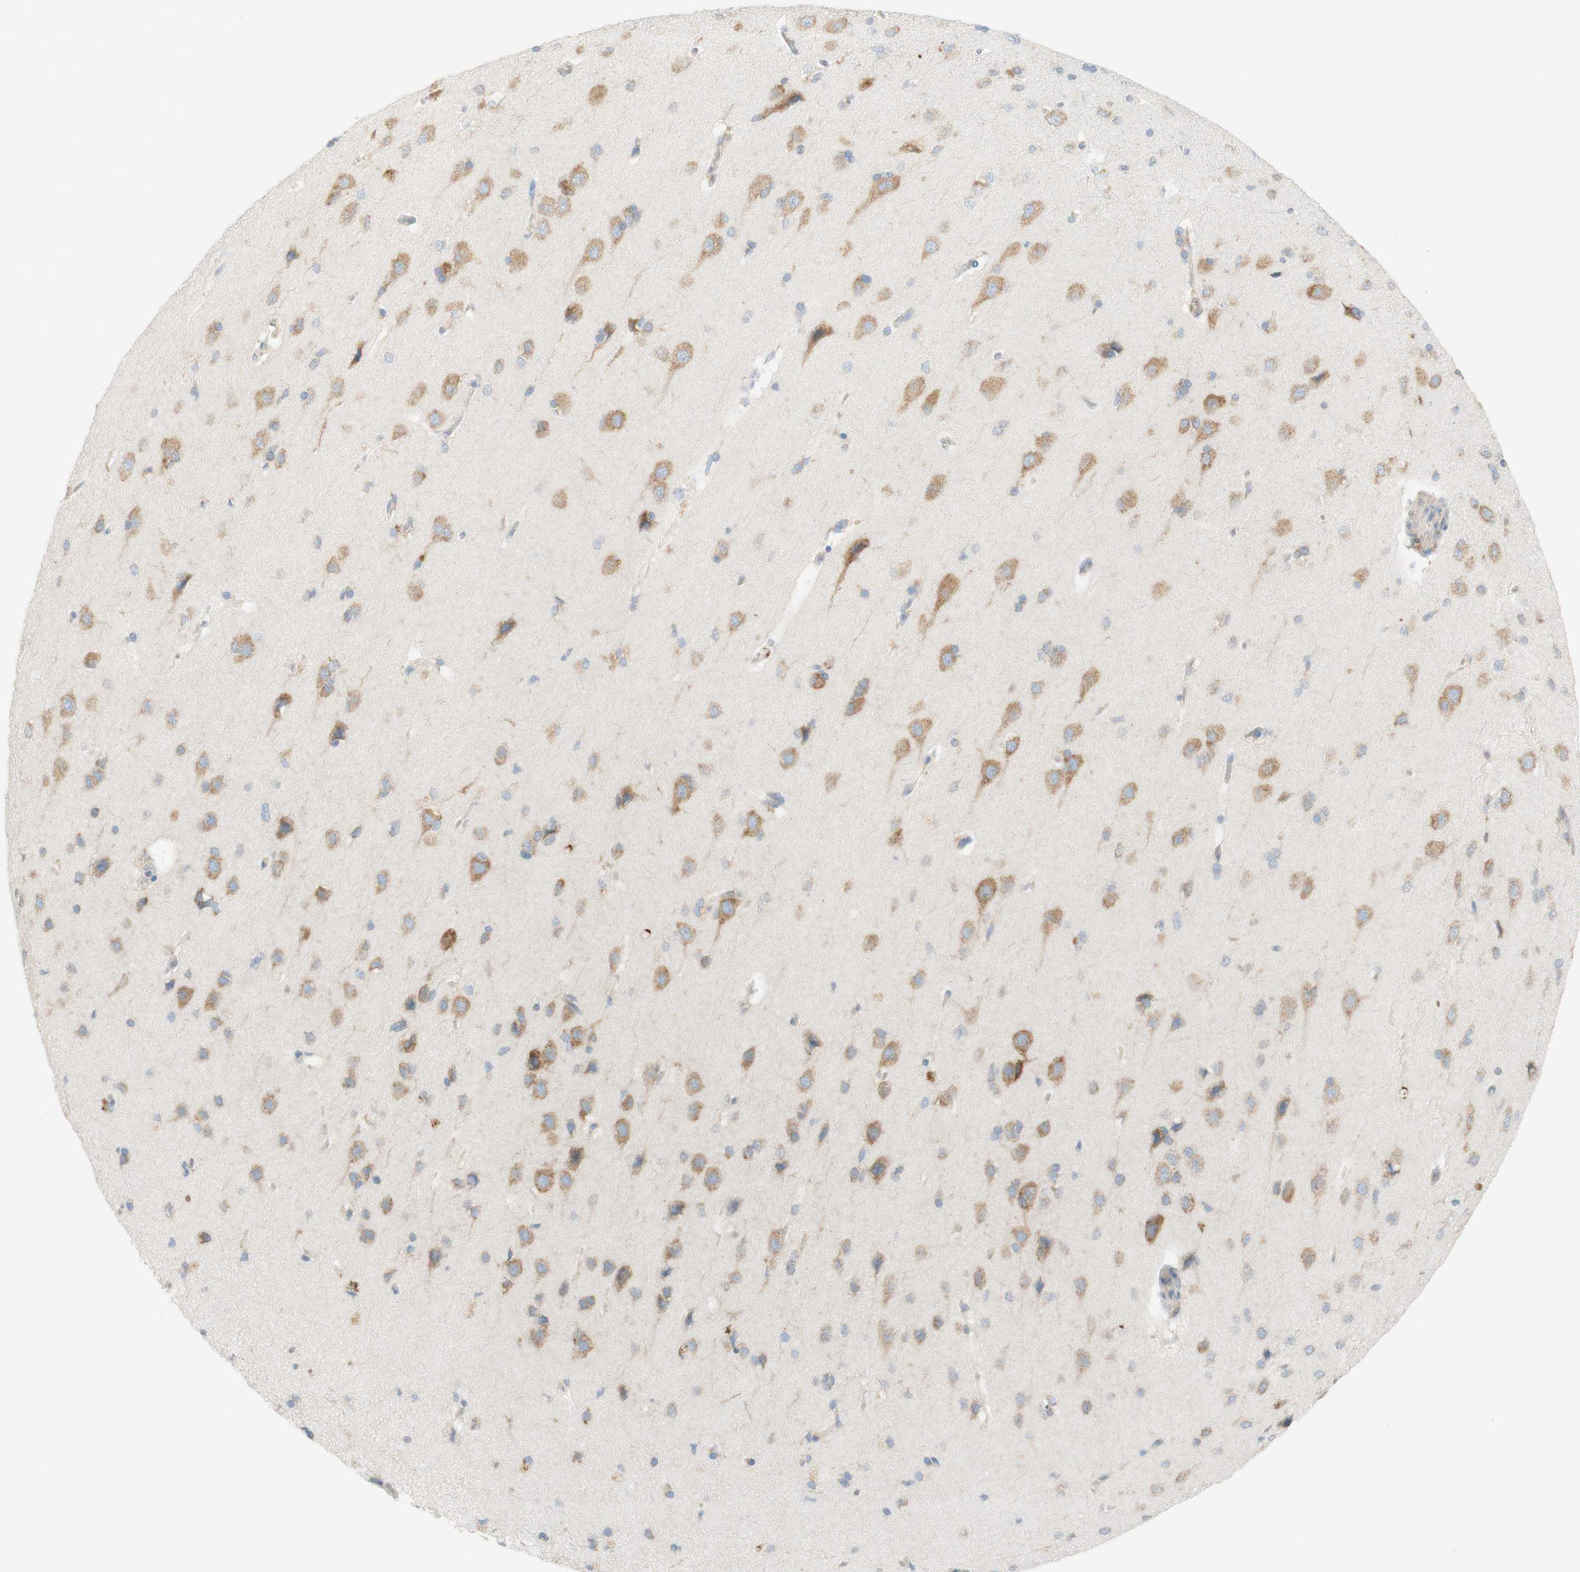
{"staining": {"intensity": "negative", "quantity": "none", "location": "none"}, "tissue": "cerebral cortex", "cell_type": "Endothelial cells", "image_type": "normal", "snomed": [{"axis": "morphology", "description": "Normal tissue, NOS"}, {"axis": "topography", "description": "Cerebral cortex"}], "caption": "Image shows no significant protein staining in endothelial cells of unremarkable cerebral cortex. (DAB (3,3'-diaminobenzidine) immunohistochemistry (IHC) with hematoxylin counter stain).", "gene": "MANF", "patient": {"sex": "male", "age": 62}}